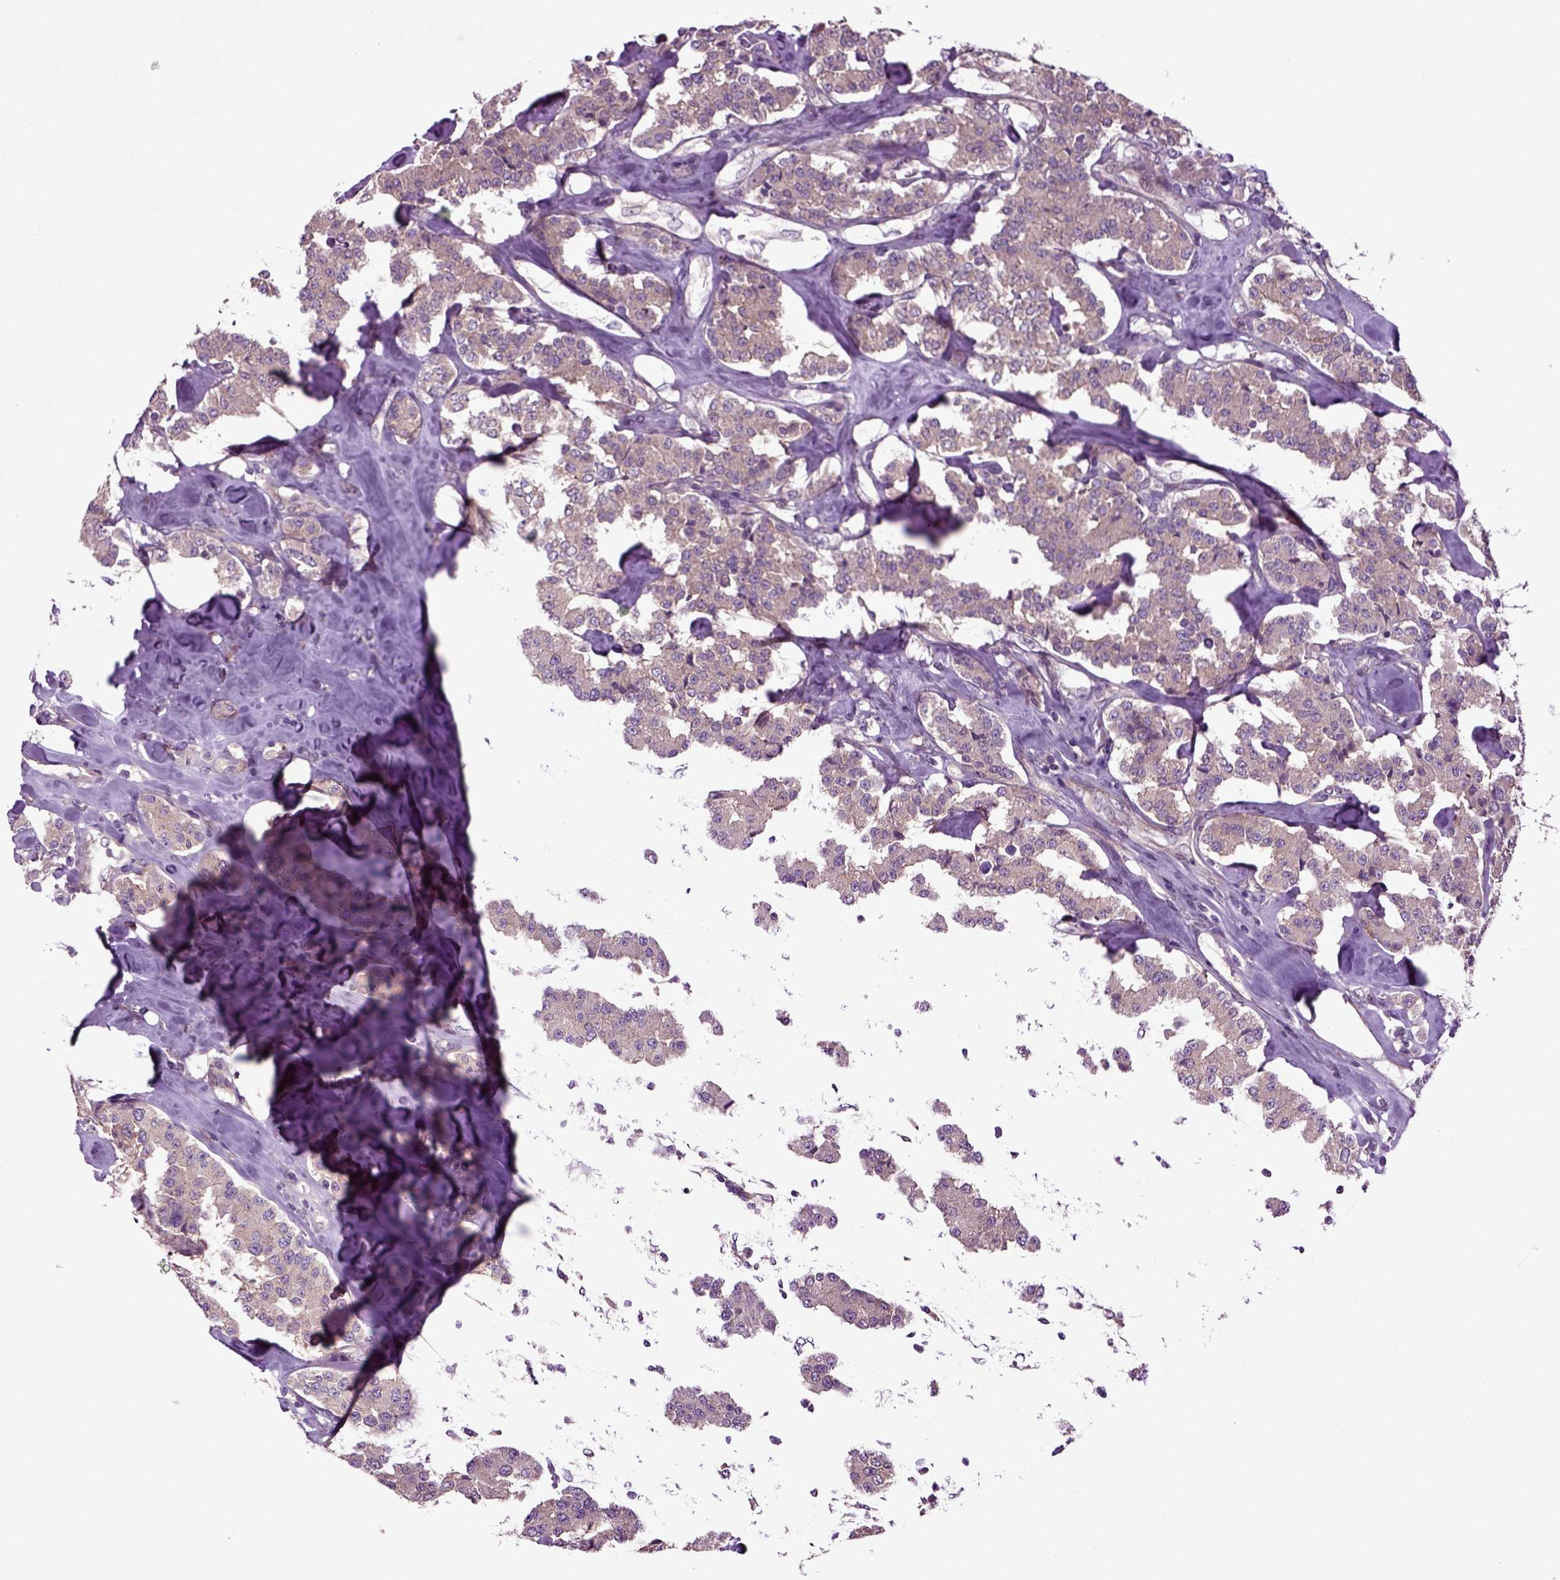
{"staining": {"intensity": "weak", "quantity": ">75%", "location": "cytoplasmic/membranous"}, "tissue": "carcinoid", "cell_type": "Tumor cells", "image_type": "cancer", "snomed": [{"axis": "morphology", "description": "Carcinoid, malignant, NOS"}, {"axis": "topography", "description": "Pancreas"}], "caption": "Protein analysis of carcinoid tissue demonstrates weak cytoplasmic/membranous staining in about >75% of tumor cells.", "gene": "HAGHL", "patient": {"sex": "male", "age": 41}}